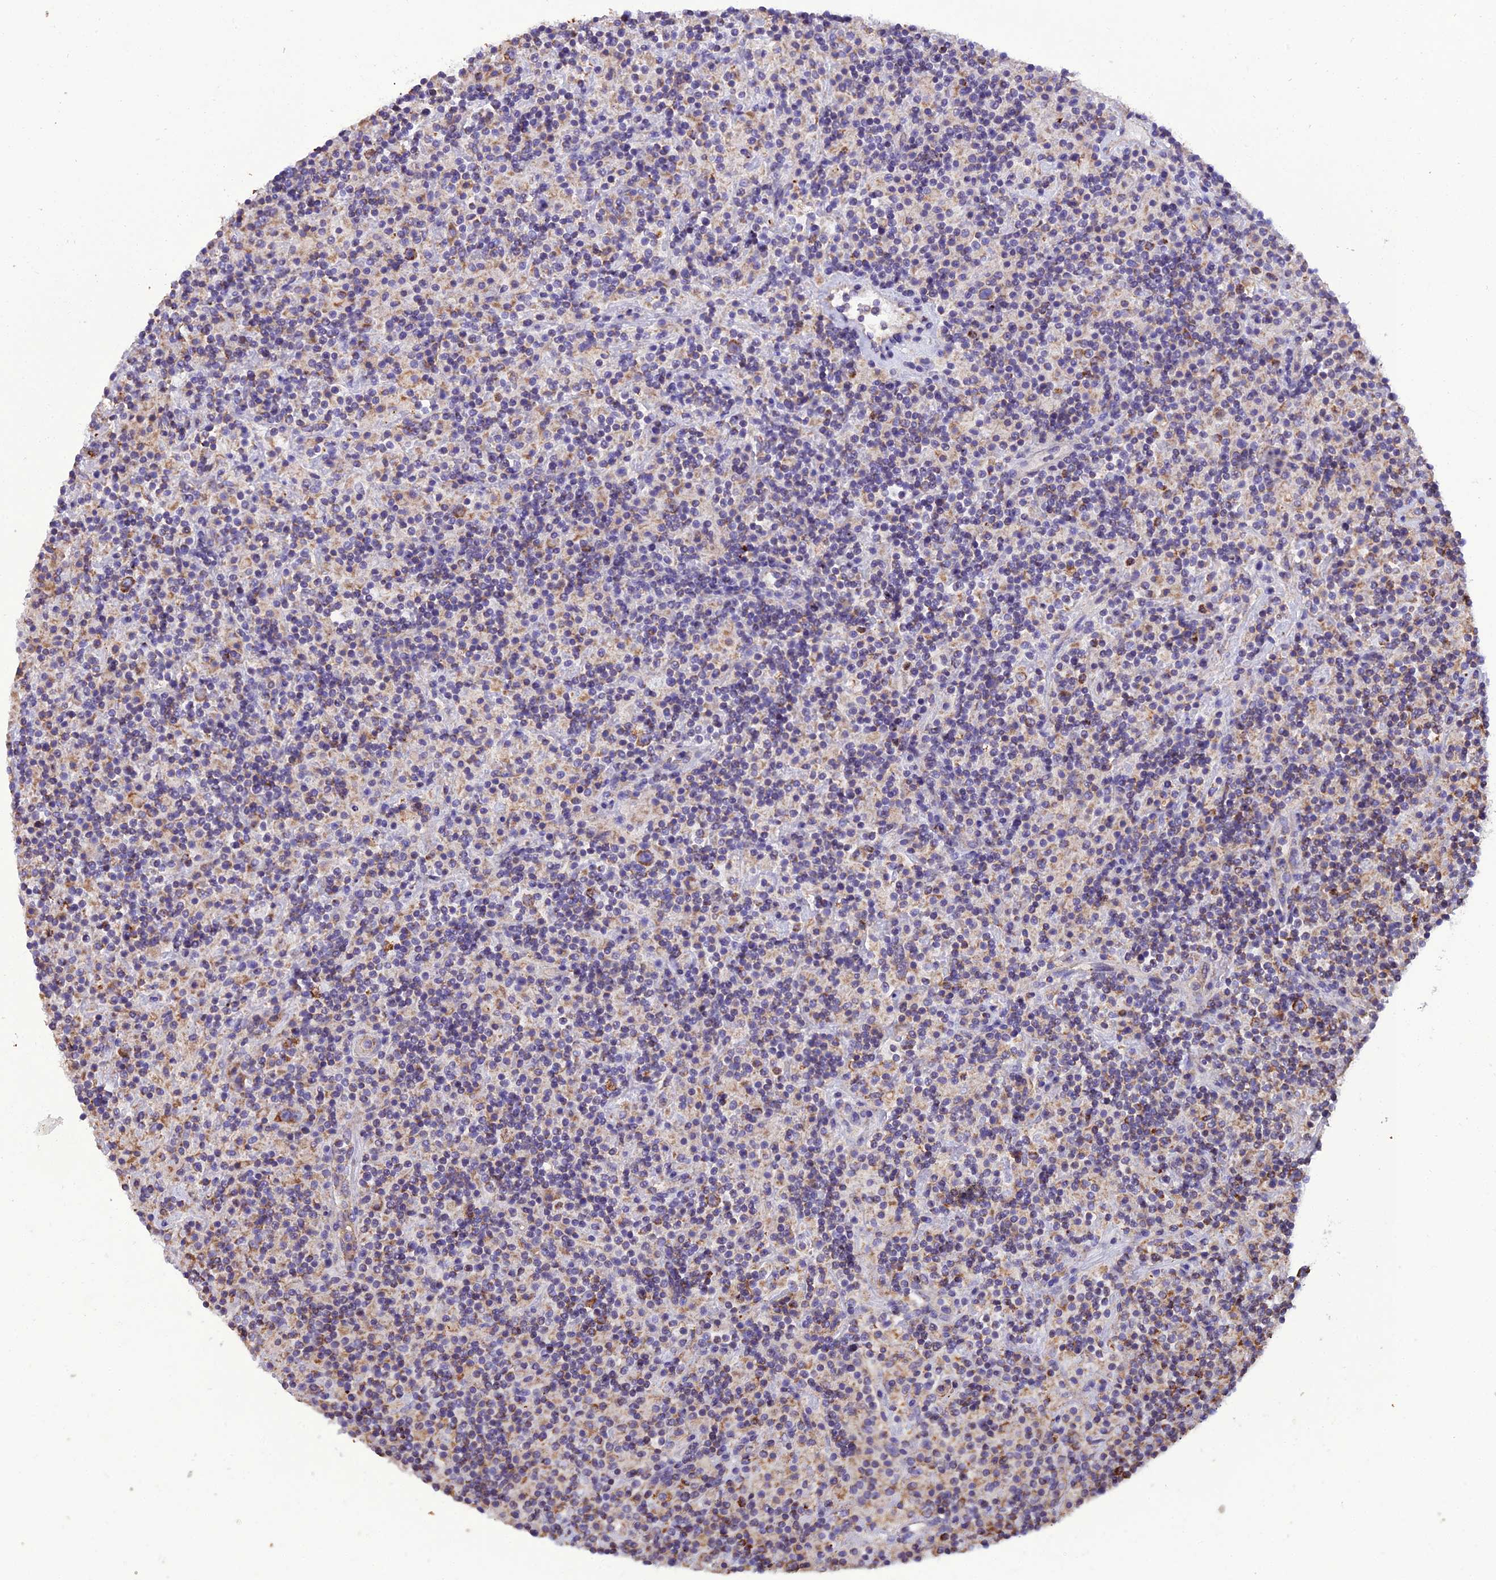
{"staining": {"intensity": "moderate", "quantity": ">75%", "location": "cytoplasmic/membranous"}, "tissue": "lymphoma", "cell_type": "Tumor cells", "image_type": "cancer", "snomed": [{"axis": "morphology", "description": "Hodgkin's disease, NOS"}, {"axis": "topography", "description": "Lymph node"}], "caption": "The micrograph exhibits a brown stain indicating the presence of a protein in the cytoplasmic/membranous of tumor cells in Hodgkin's disease.", "gene": "GPD1", "patient": {"sex": "male", "age": 70}}